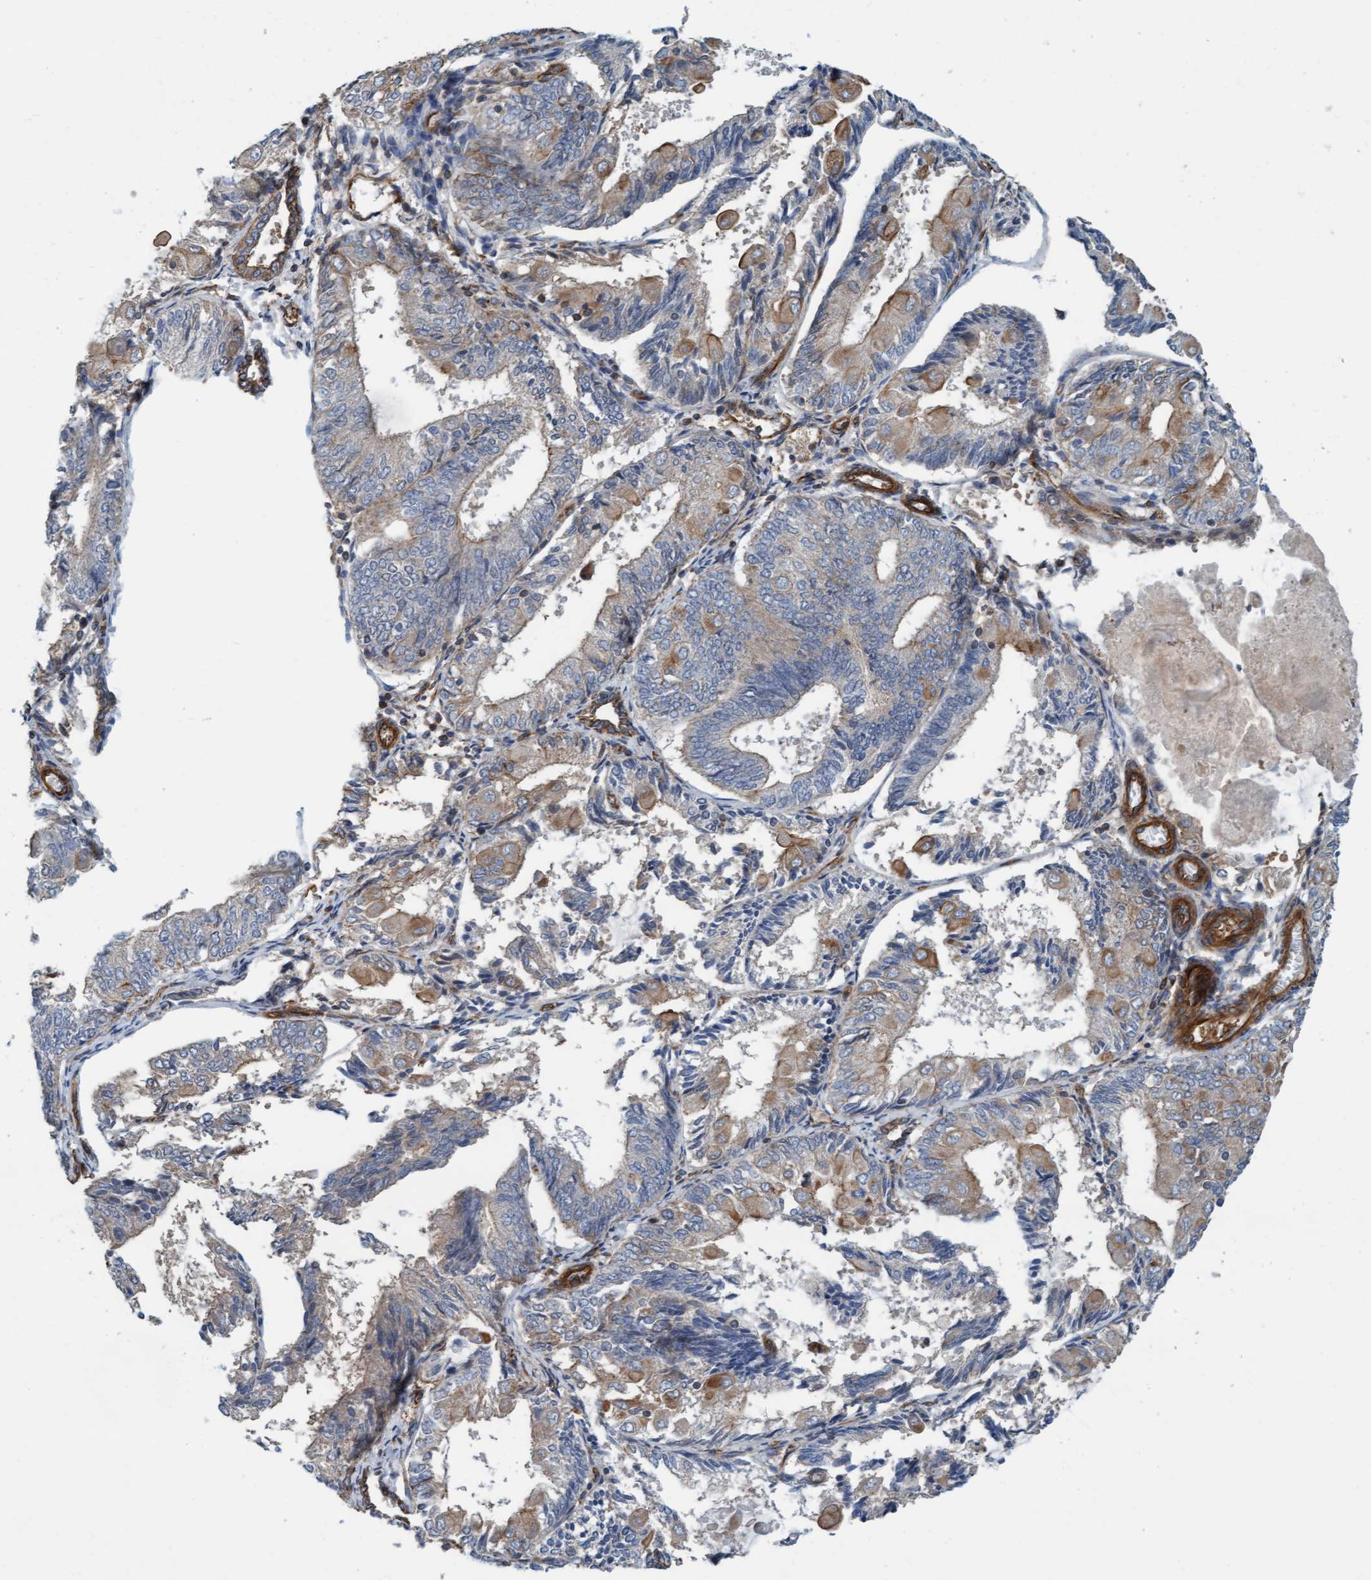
{"staining": {"intensity": "moderate", "quantity": "<25%", "location": "cytoplasmic/membranous"}, "tissue": "endometrial cancer", "cell_type": "Tumor cells", "image_type": "cancer", "snomed": [{"axis": "morphology", "description": "Adenocarcinoma, NOS"}, {"axis": "topography", "description": "Endometrium"}], "caption": "Endometrial cancer was stained to show a protein in brown. There is low levels of moderate cytoplasmic/membranous positivity in about <25% of tumor cells. (IHC, brightfield microscopy, high magnification).", "gene": "STXBP4", "patient": {"sex": "female", "age": 81}}